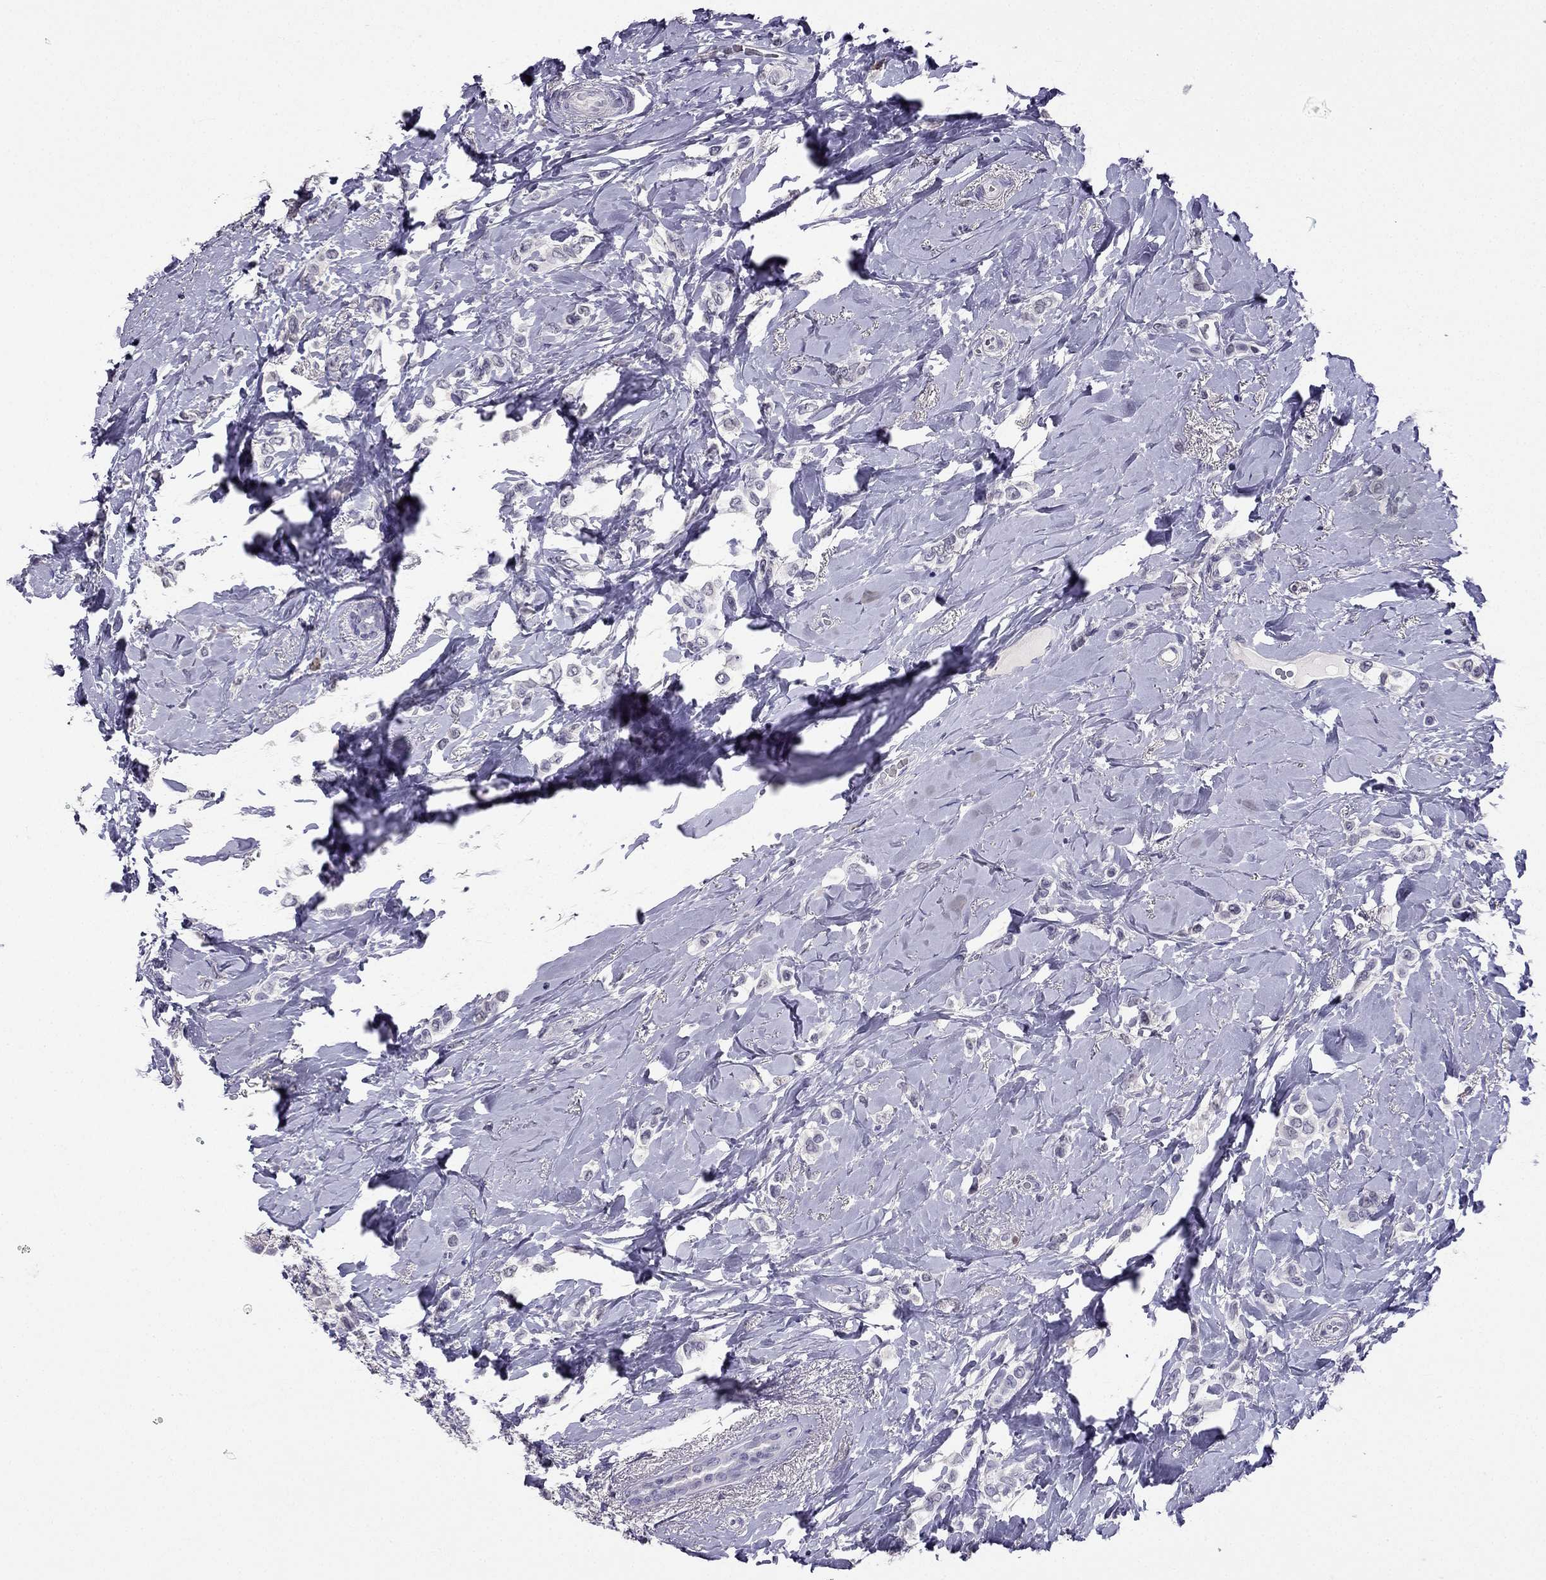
{"staining": {"intensity": "negative", "quantity": "none", "location": "none"}, "tissue": "breast cancer", "cell_type": "Tumor cells", "image_type": "cancer", "snomed": [{"axis": "morphology", "description": "Lobular carcinoma"}, {"axis": "topography", "description": "Breast"}], "caption": "This is an immunohistochemistry (IHC) histopathology image of human breast cancer (lobular carcinoma). There is no positivity in tumor cells.", "gene": "ARID3A", "patient": {"sex": "female", "age": 66}}